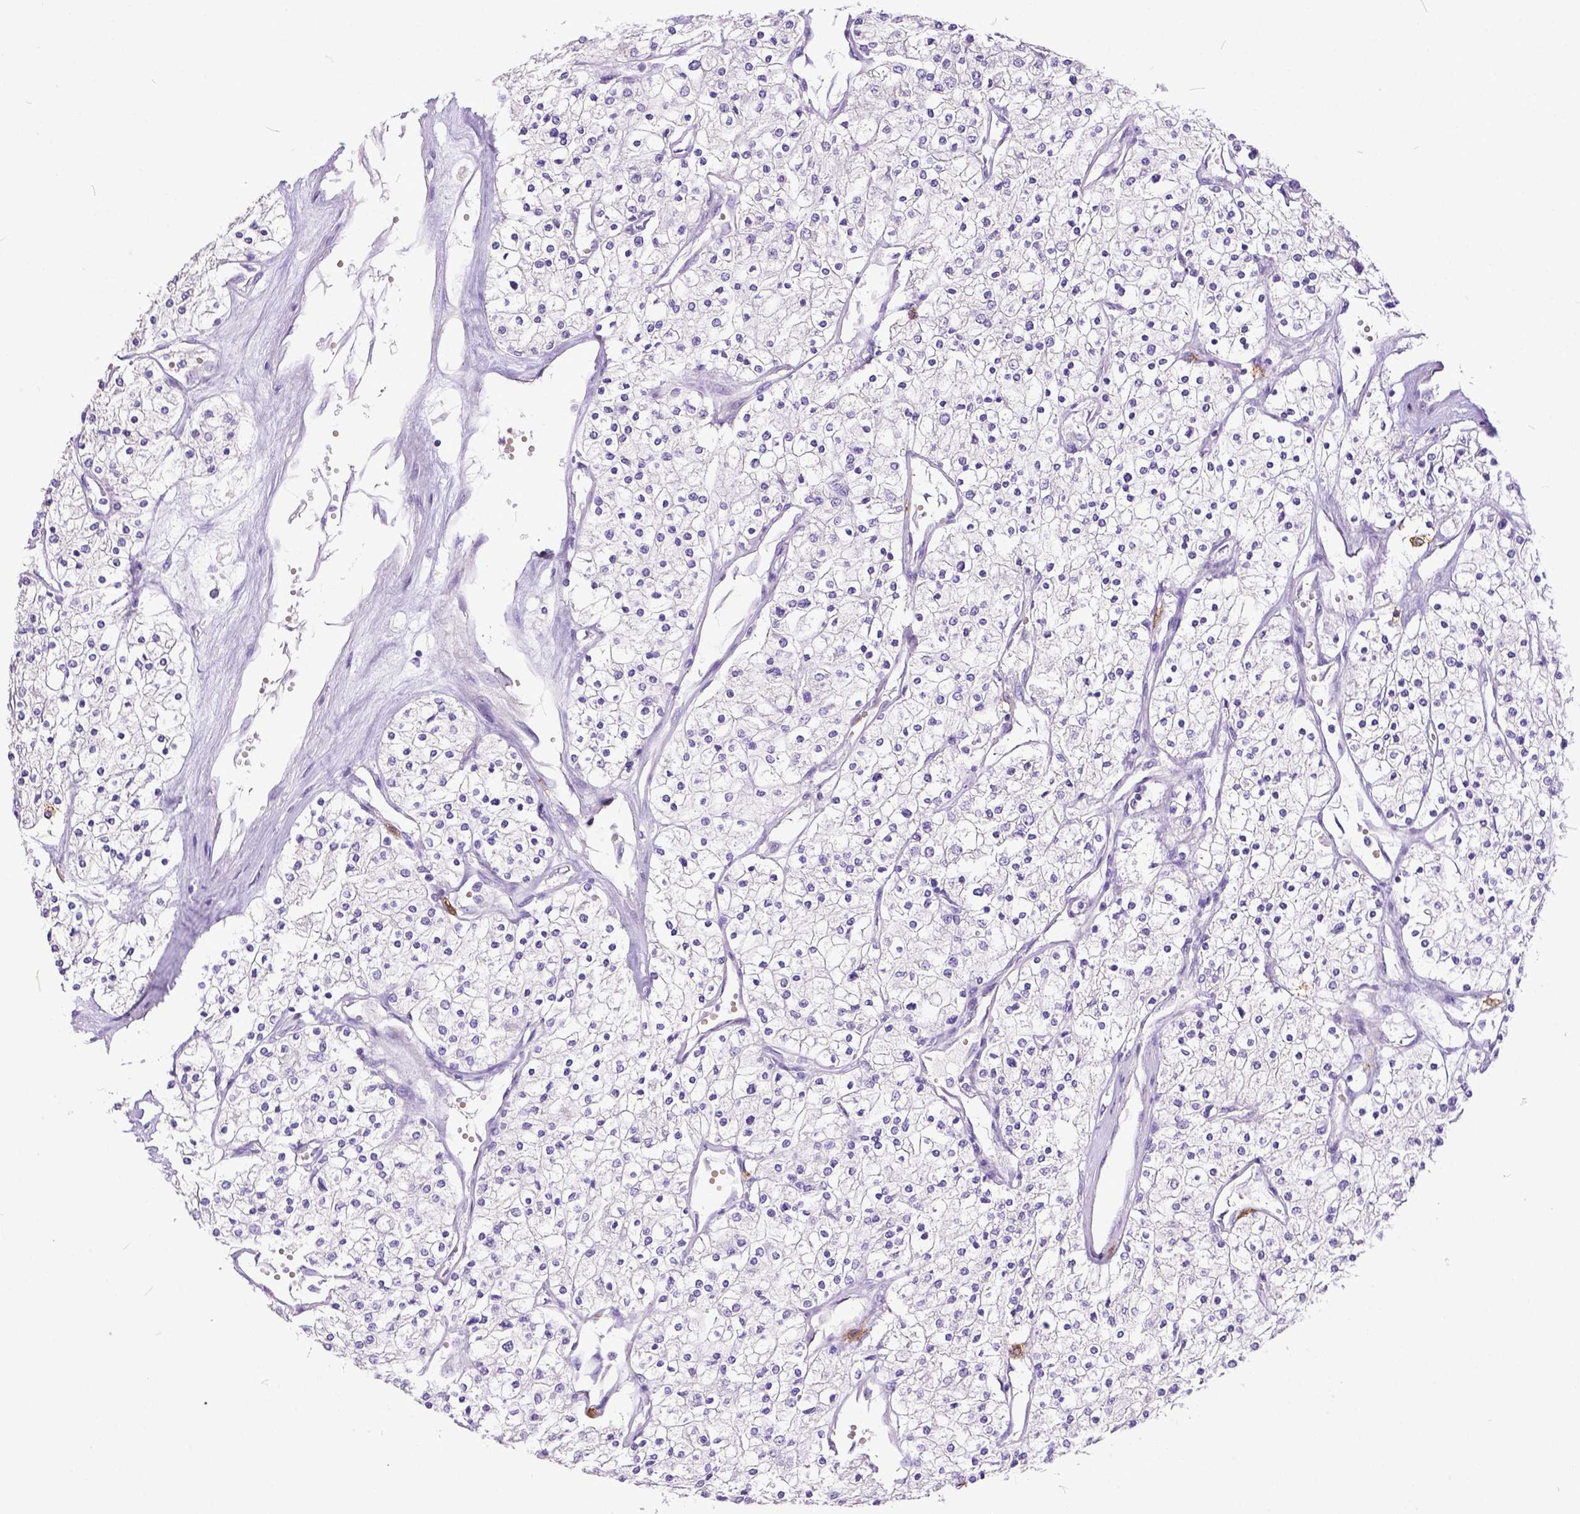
{"staining": {"intensity": "negative", "quantity": "none", "location": "none"}, "tissue": "renal cancer", "cell_type": "Tumor cells", "image_type": "cancer", "snomed": [{"axis": "morphology", "description": "Adenocarcinoma, NOS"}, {"axis": "topography", "description": "Kidney"}], "caption": "IHC of renal adenocarcinoma exhibits no staining in tumor cells.", "gene": "KIT", "patient": {"sex": "male", "age": 80}}